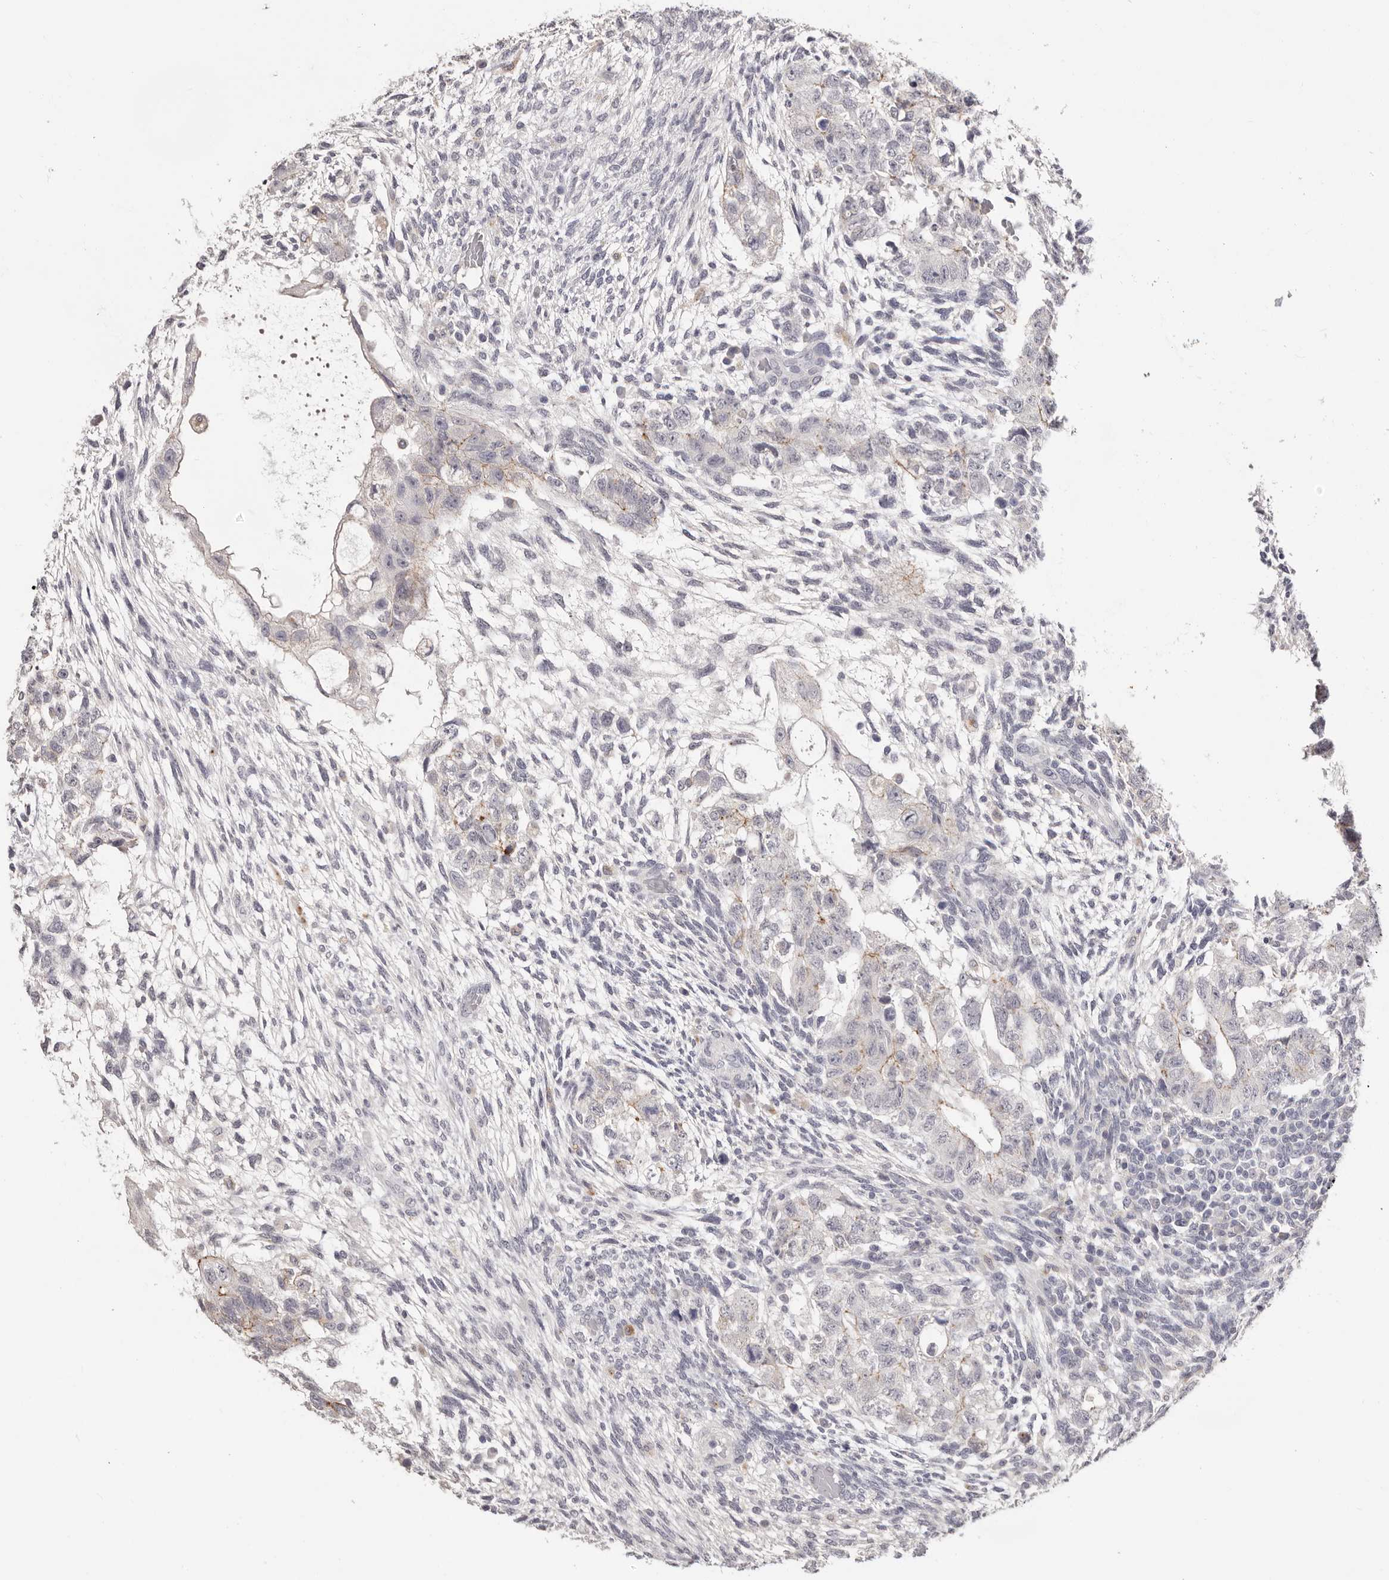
{"staining": {"intensity": "negative", "quantity": "none", "location": "none"}, "tissue": "testis cancer", "cell_type": "Tumor cells", "image_type": "cancer", "snomed": [{"axis": "morphology", "description": "Normal tissue, NOS"}, {"axis": "morphology", "description": "Carcinoma, Embryonal, NOS"}, {"axis": "topography", "description": "Testis"}], "caption": "Immunohistochemical staining of human testis embryonal carcinoma exhibits no significant expression in tumor cells.", "gene": "PCDHB6", "patient": {"sex": "male", "age": 36}}